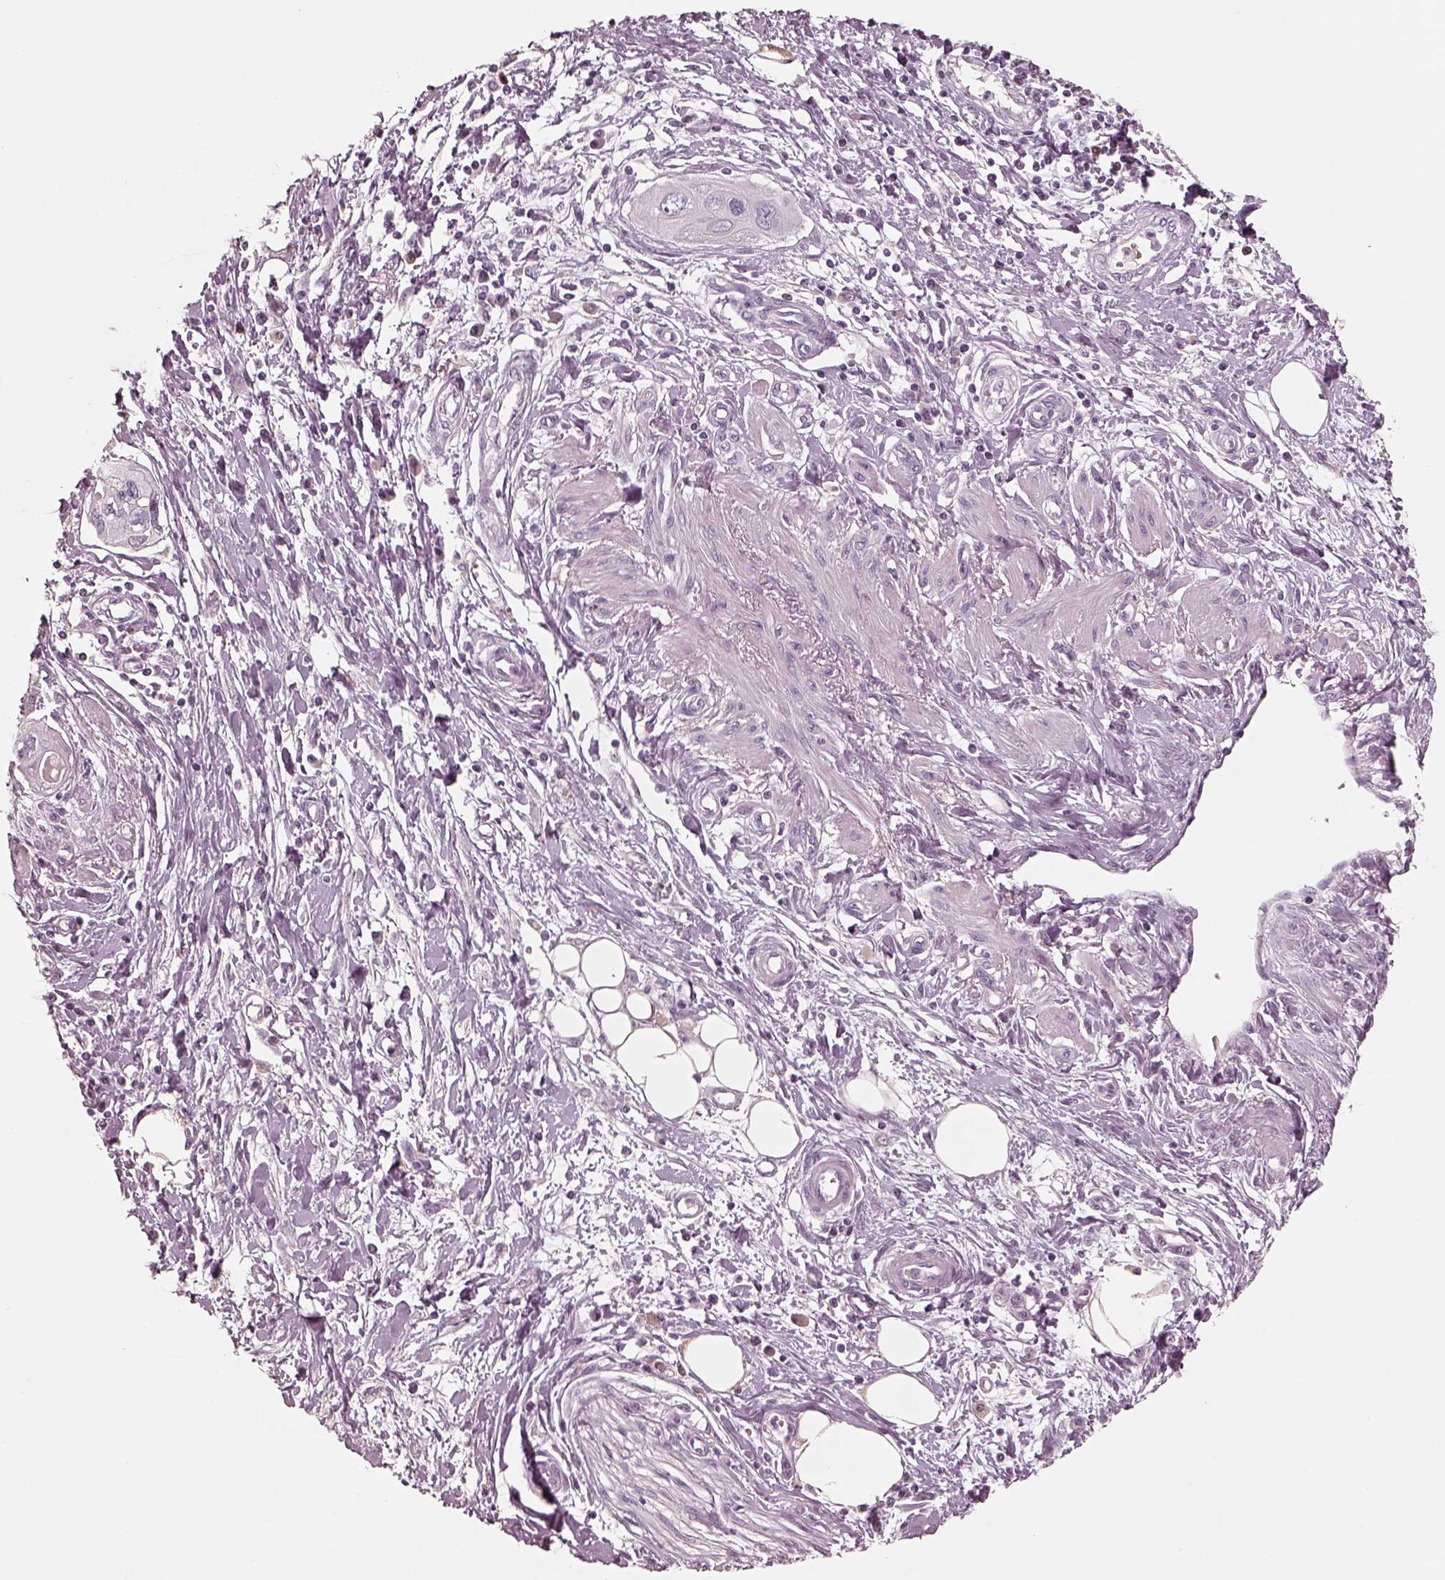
{"staining": {"intensity": "negative", "quantity": "none", "location": "none"}, "tissue": "pancreatic cancer", "cell_type": "Tumor cells", "image_type": "cancer", "snomed": [{"axis": "morphology", "description": "Adenocarcinoma, NOS"}, {"axis": "topography", "description": "Pancreas"}], "caption": "High magnification brightfield microscopy of pancreatic cancer (adenocarcinoma) stained with DAB (3,3'-diaminobenzidine) (brown) and counterstained with hematoxylin (blue): tumor cells show no significant staining.", "gene": "EGR4", "patient": {"sex": "male", "age": 60}}